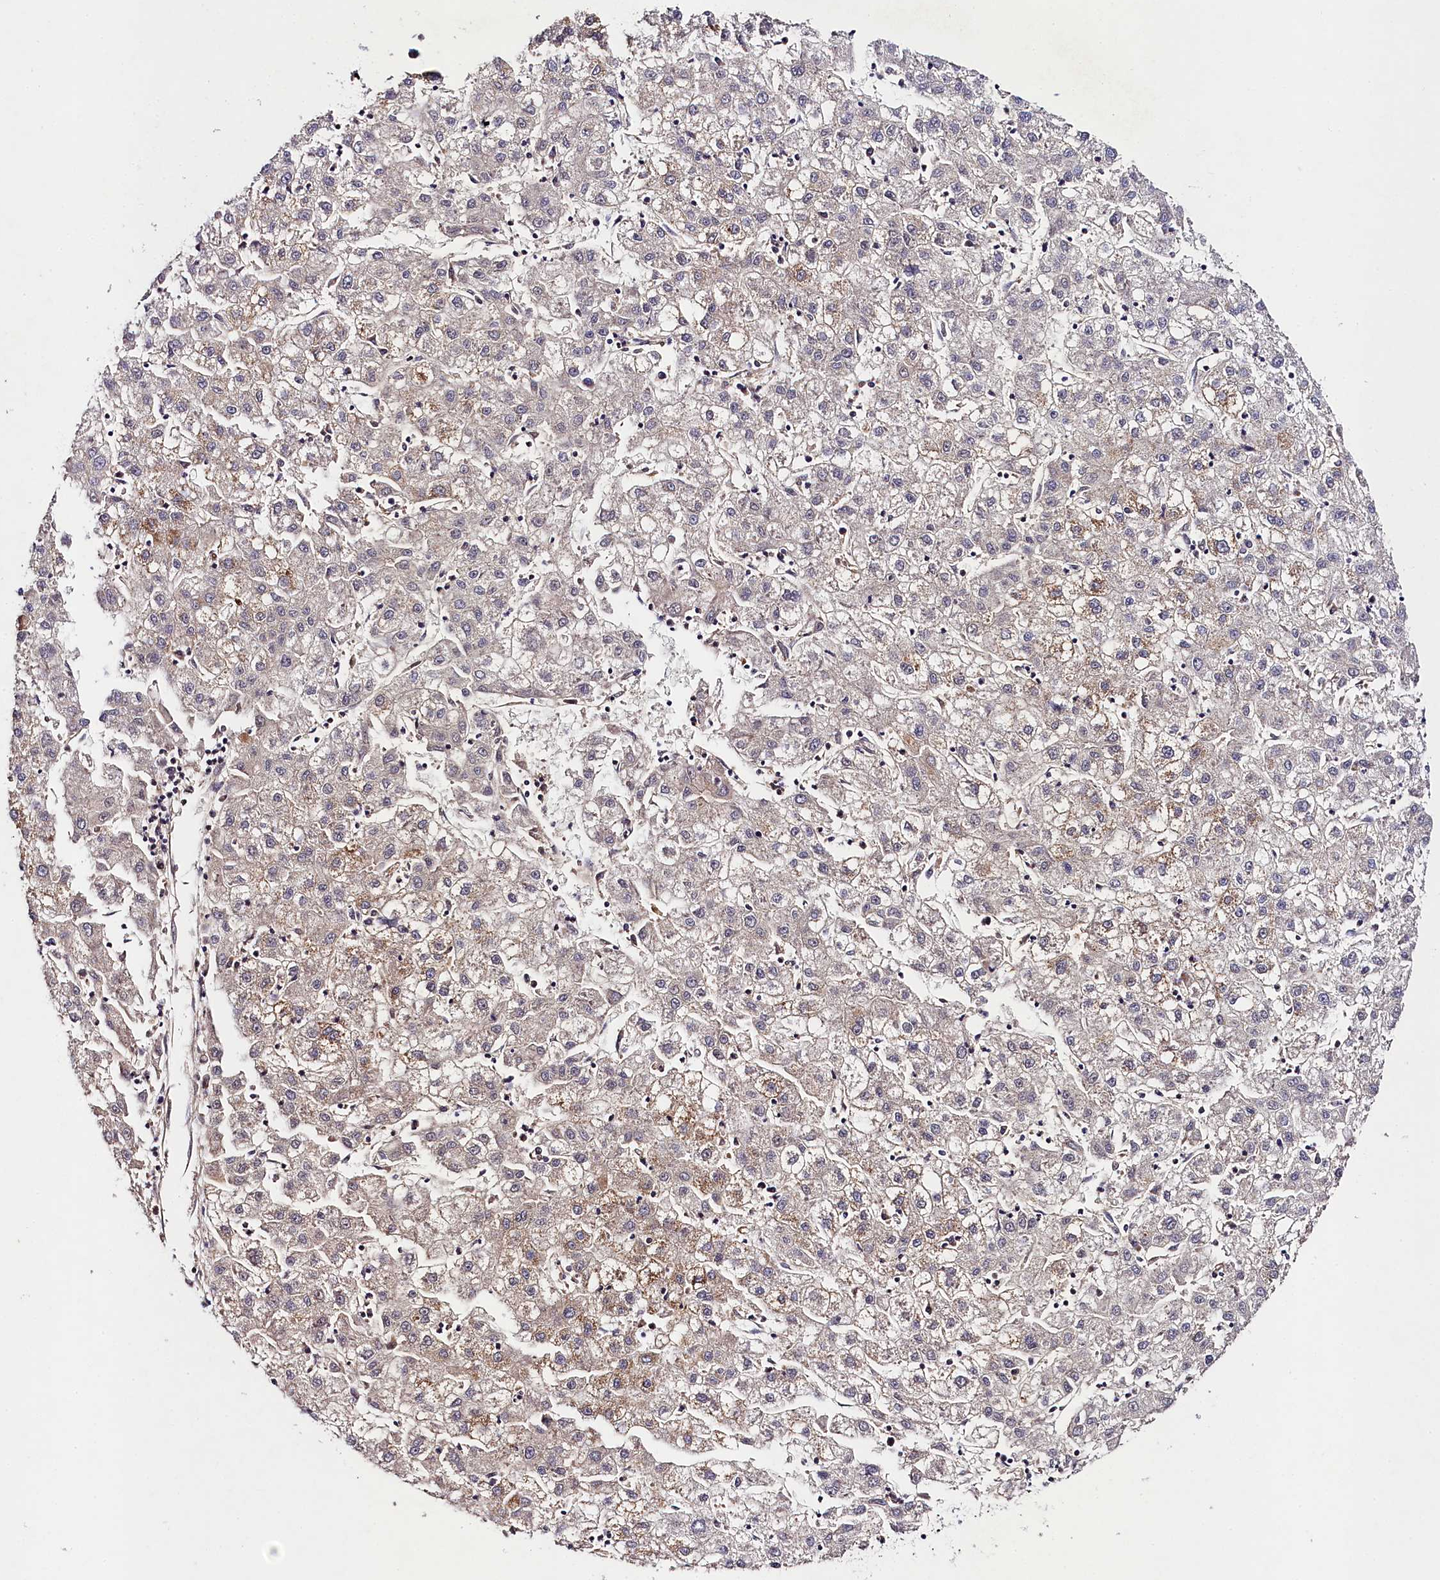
{"staining": {"intensity": "moderate", "quantity": "<25%", "location": "cytoplasmic/membranous"}, "tissue": "liver cancer", "cell_type": "Tumor cells", "image_type": "cancer", "snomed": [{"axis": "morphology", "description": "Carcinoma, Hepatocellular, NOS"}, {"axis": "topography", "description": "Liver"}], "caption": "Protein expression analysis of hepatocellular carcinoma (liver) reveals moderate cytoplasmic/membranous positivity in approximately <25% of tumor cells.", "gene": "FXYD6", "patient": {"sex": "male", "age": 72}}